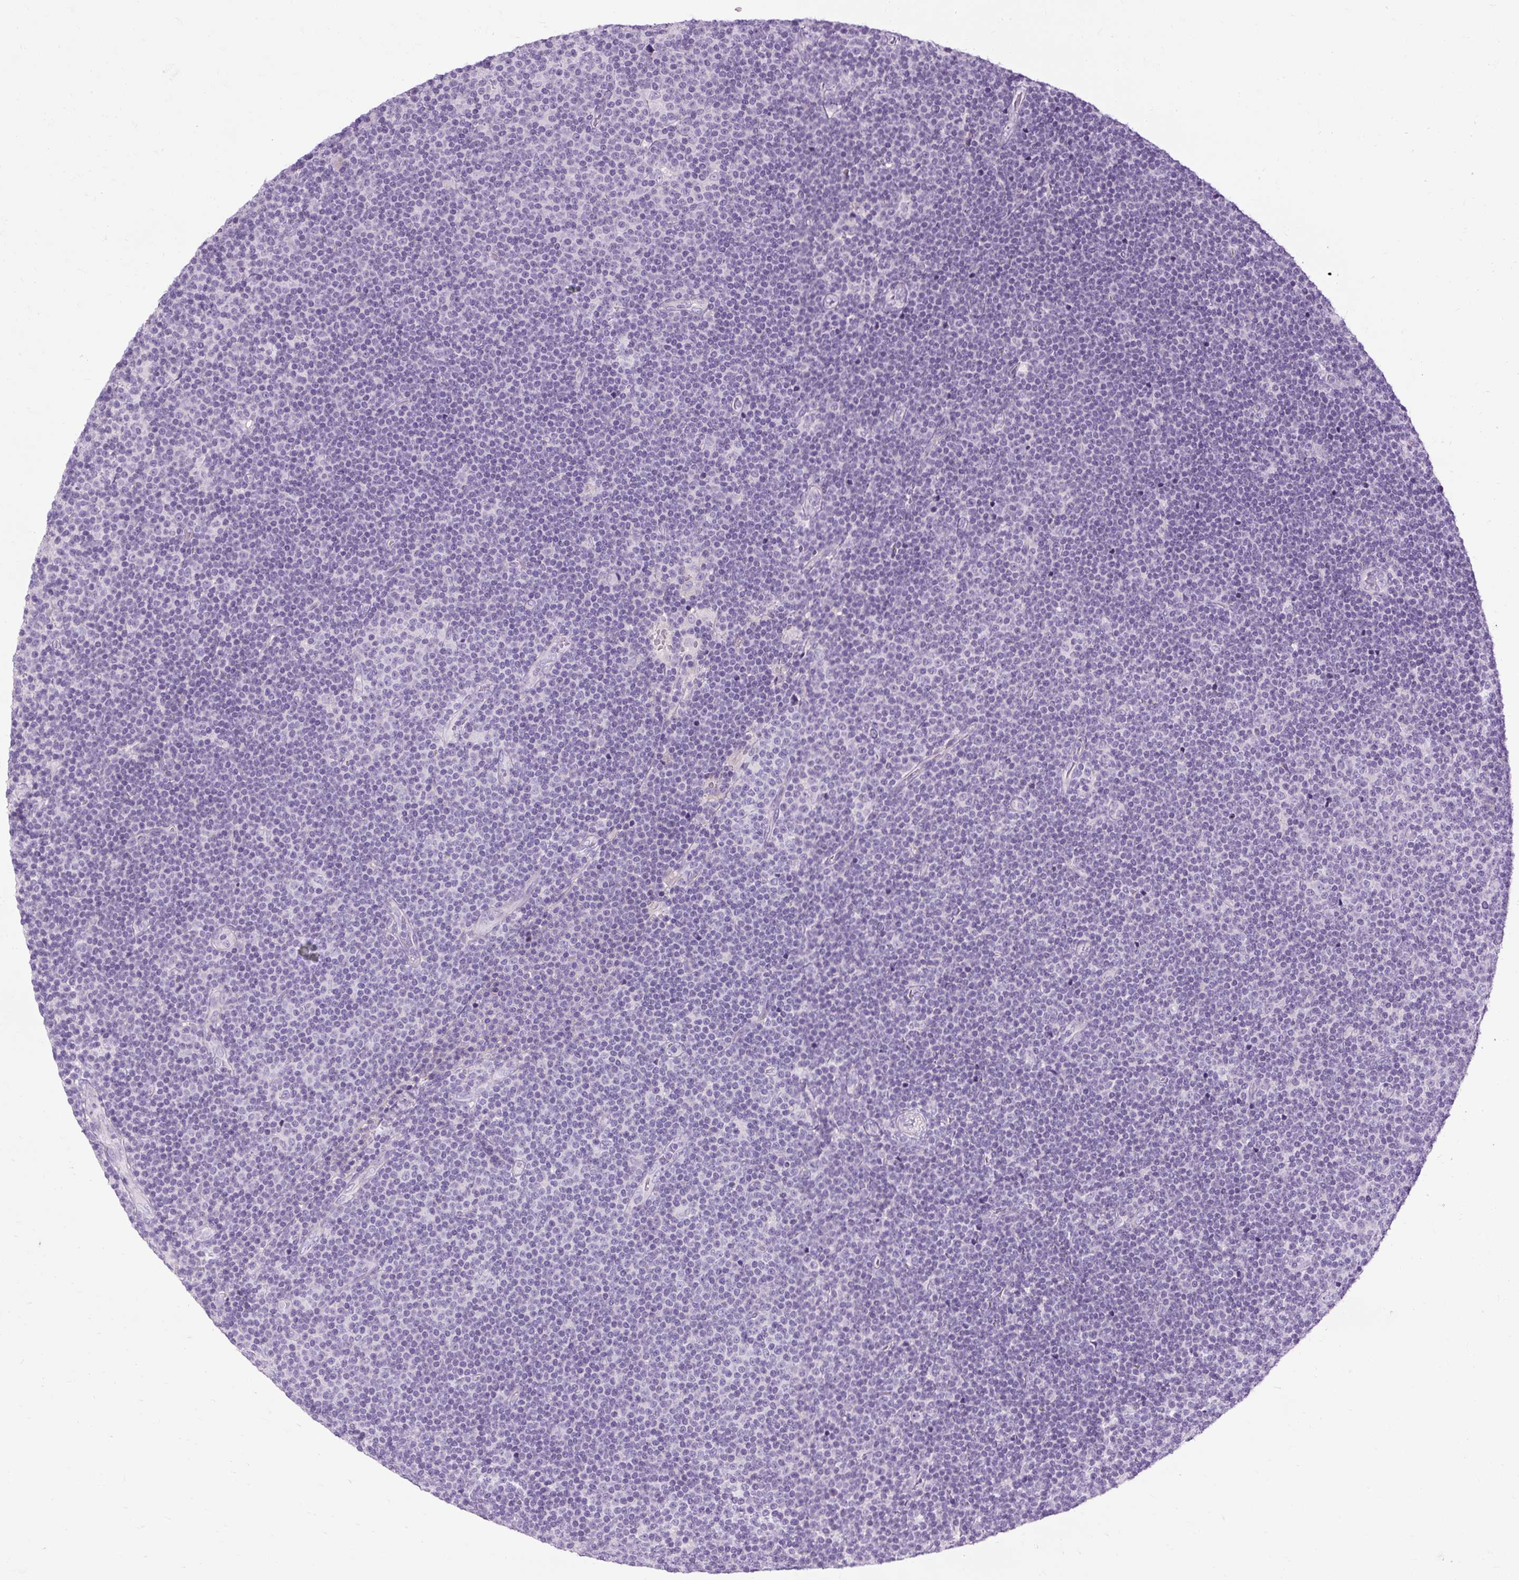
{"staining": {"intensity": "negative", "quantity": "none", "location": "none"}, "tissue": "lymphoma", "cell_type": "Tumor cells", "image_type": "cancer", "snomed": [{"axis": "morphology", "description": "Malignant lymphoma, non-Hodgkin's type, Low grade"}, {"axis": "topography", "description": "Lymph node"}], "caption": "Lymphoma stained for a protein using IHC demonstrates no positivity tumor cells.", "gene": "ARRDC2", "patient": {"sex": "male", "age": 48}}